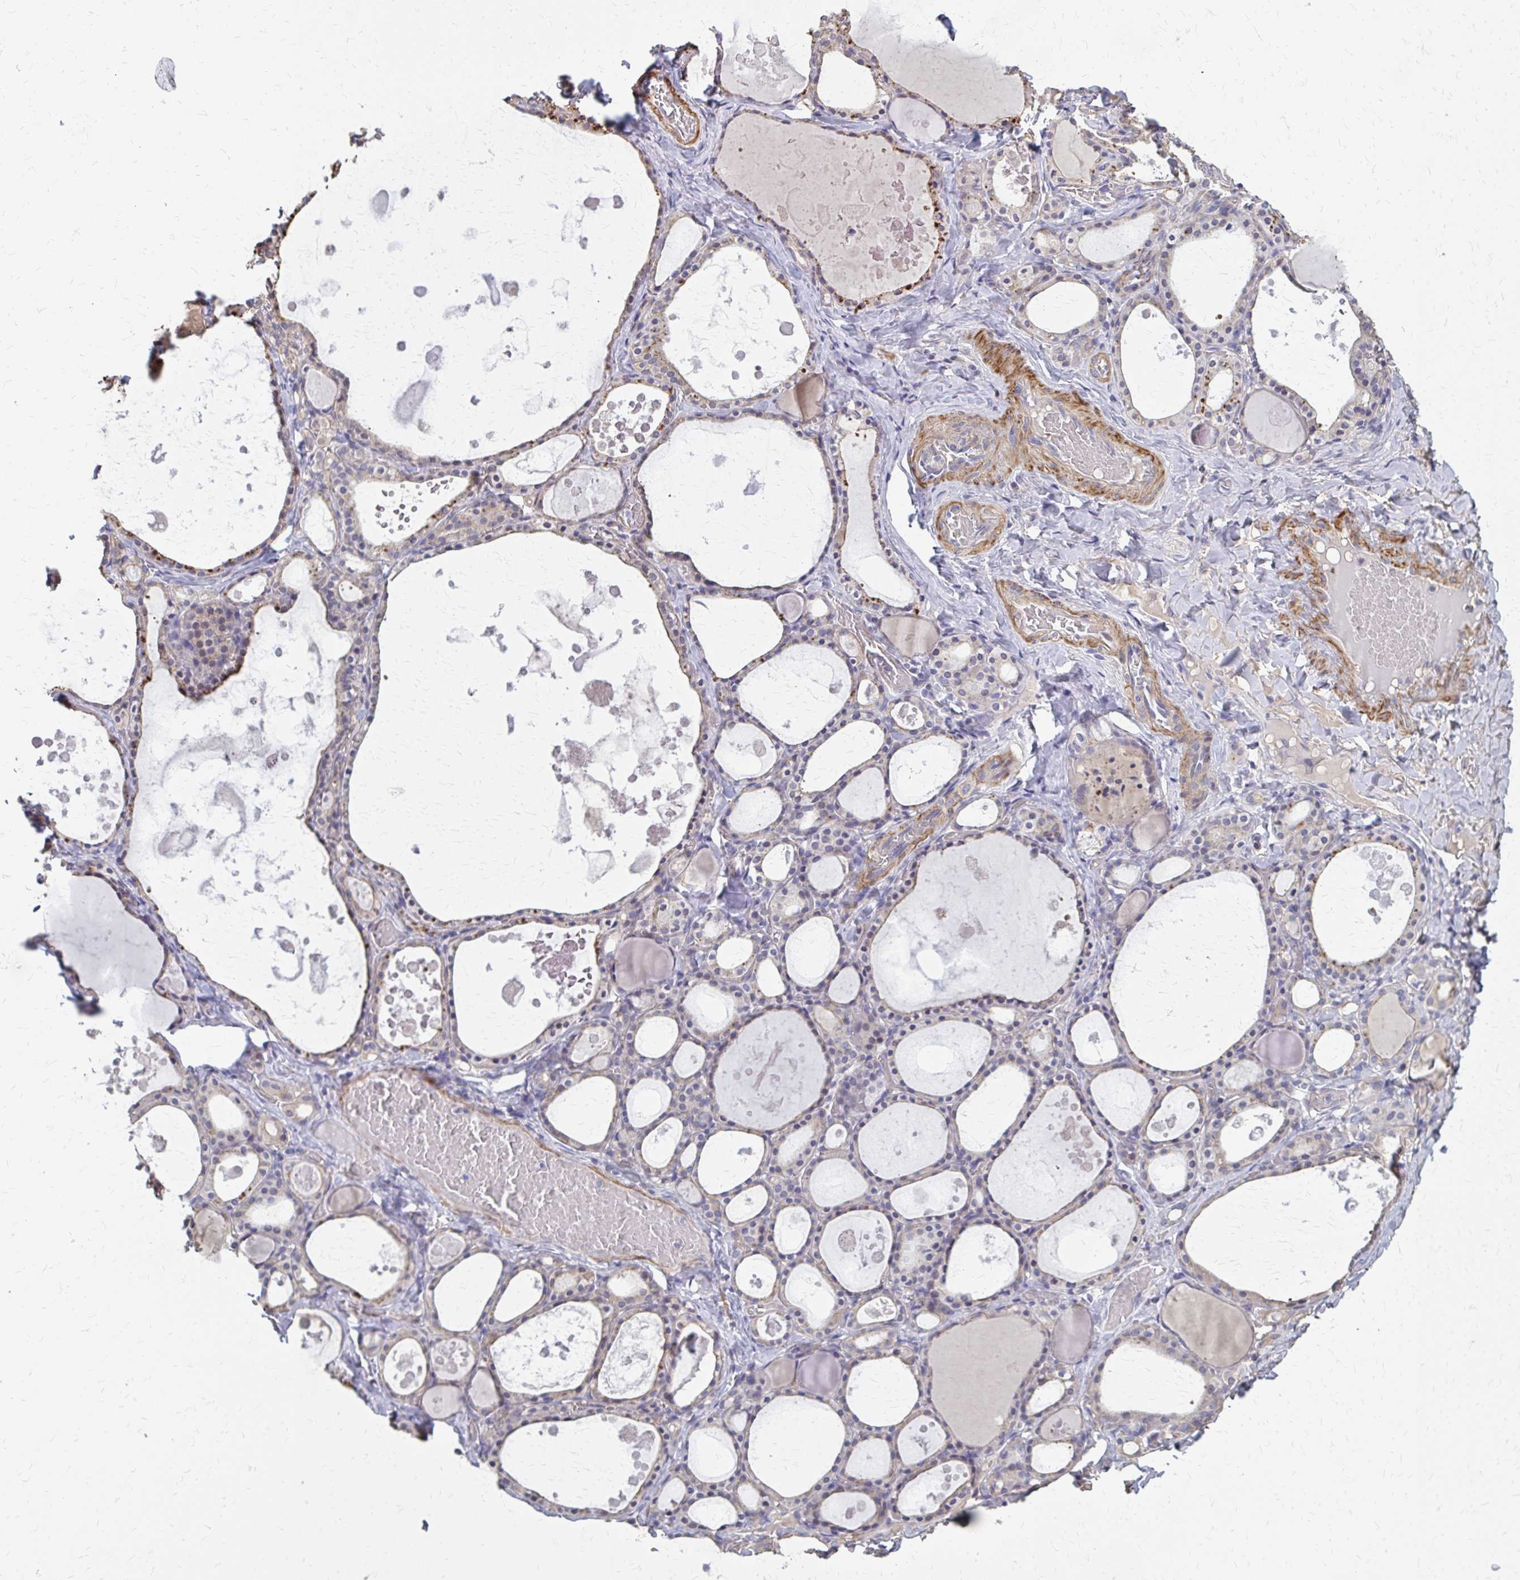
{"staining": {"intensity": "strong", "quantity": "25%-75%", "location": "cytoplasmic/membranous"}, "tissue": "thyroid gland", "cell_type": "Glandular cells", "image_type": "normal", "snomed": [{"axis": "morphology", "description": "Normal tissue, NOS"}, {"axis": "topography", "description": "Thyroid gland"}], "caption": "Brown immunohistochemical staining in normal thyroid gland reveals strong cytoplasmic/membranous expression in about 25%-75% of glandular cells.", "gene": "IFI44L", "patient": {"sex": "male", "age": 56}}